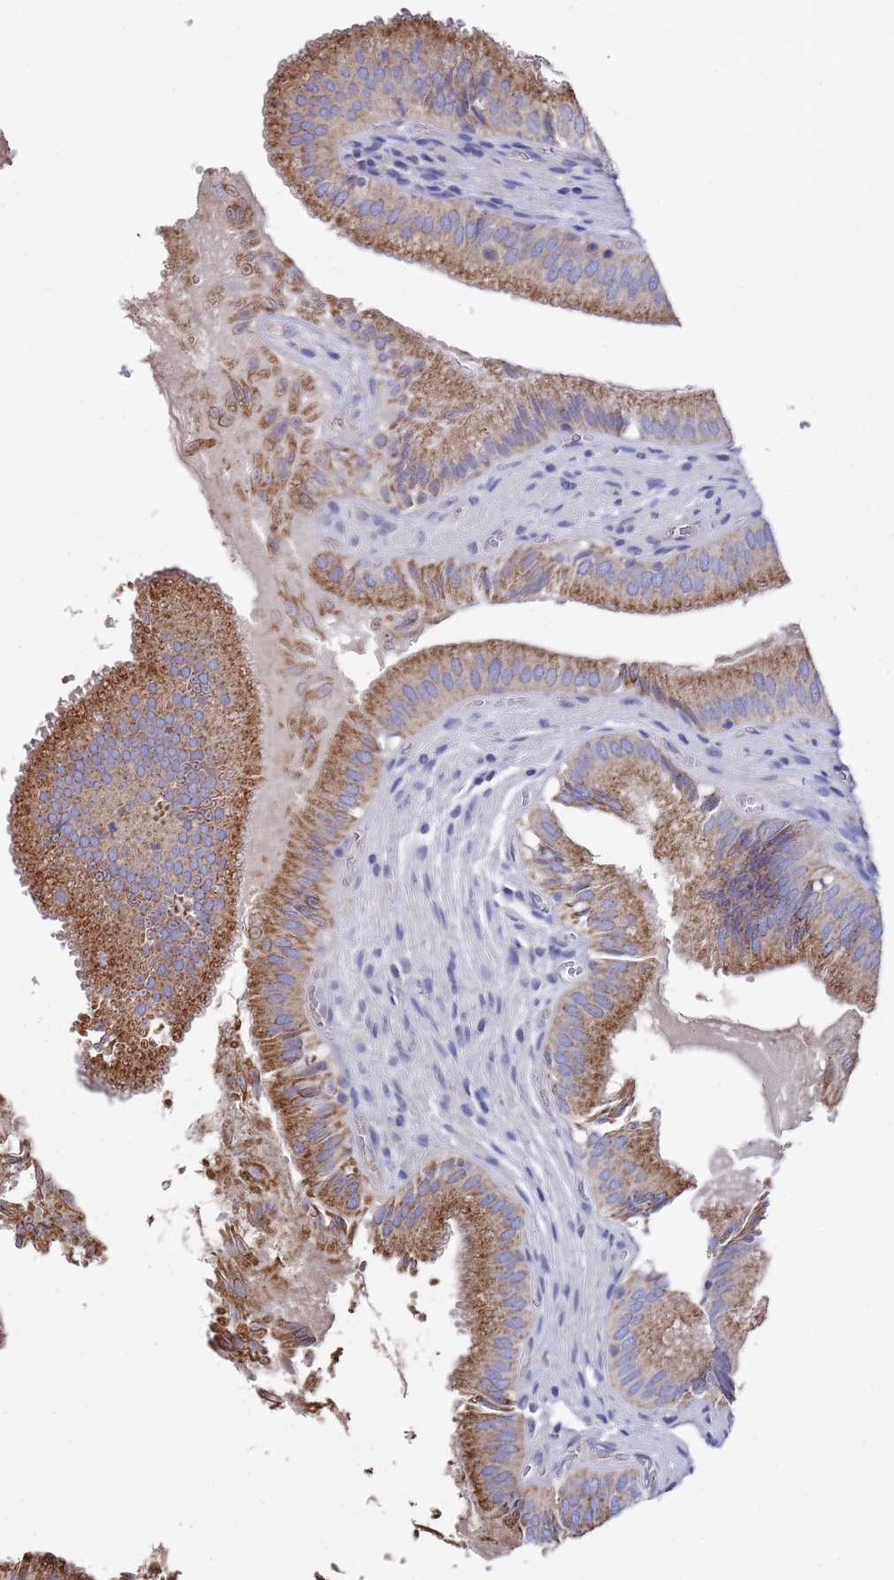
{"staining": {"intensity": "strong", "quantity": ">75%", "location": "cytoplasmic/membranous"}, "tissue": "gallbladder", "cell_type": "Glandular cells", "image_type": "normal", "snomed": [{"axis": "morphology", "description": "Normal tissue, NOS"}, {"axis": "topography", "description": "Gallbladder"}, {"axis": "topography", "description": "Peripheral nerve tissue"}], "caption": "Gallbladder stained with a protein marker shows strong staining in glandular cells.", "gene": "SCAPER", "patient": {"sex": "male", "age": 17}}